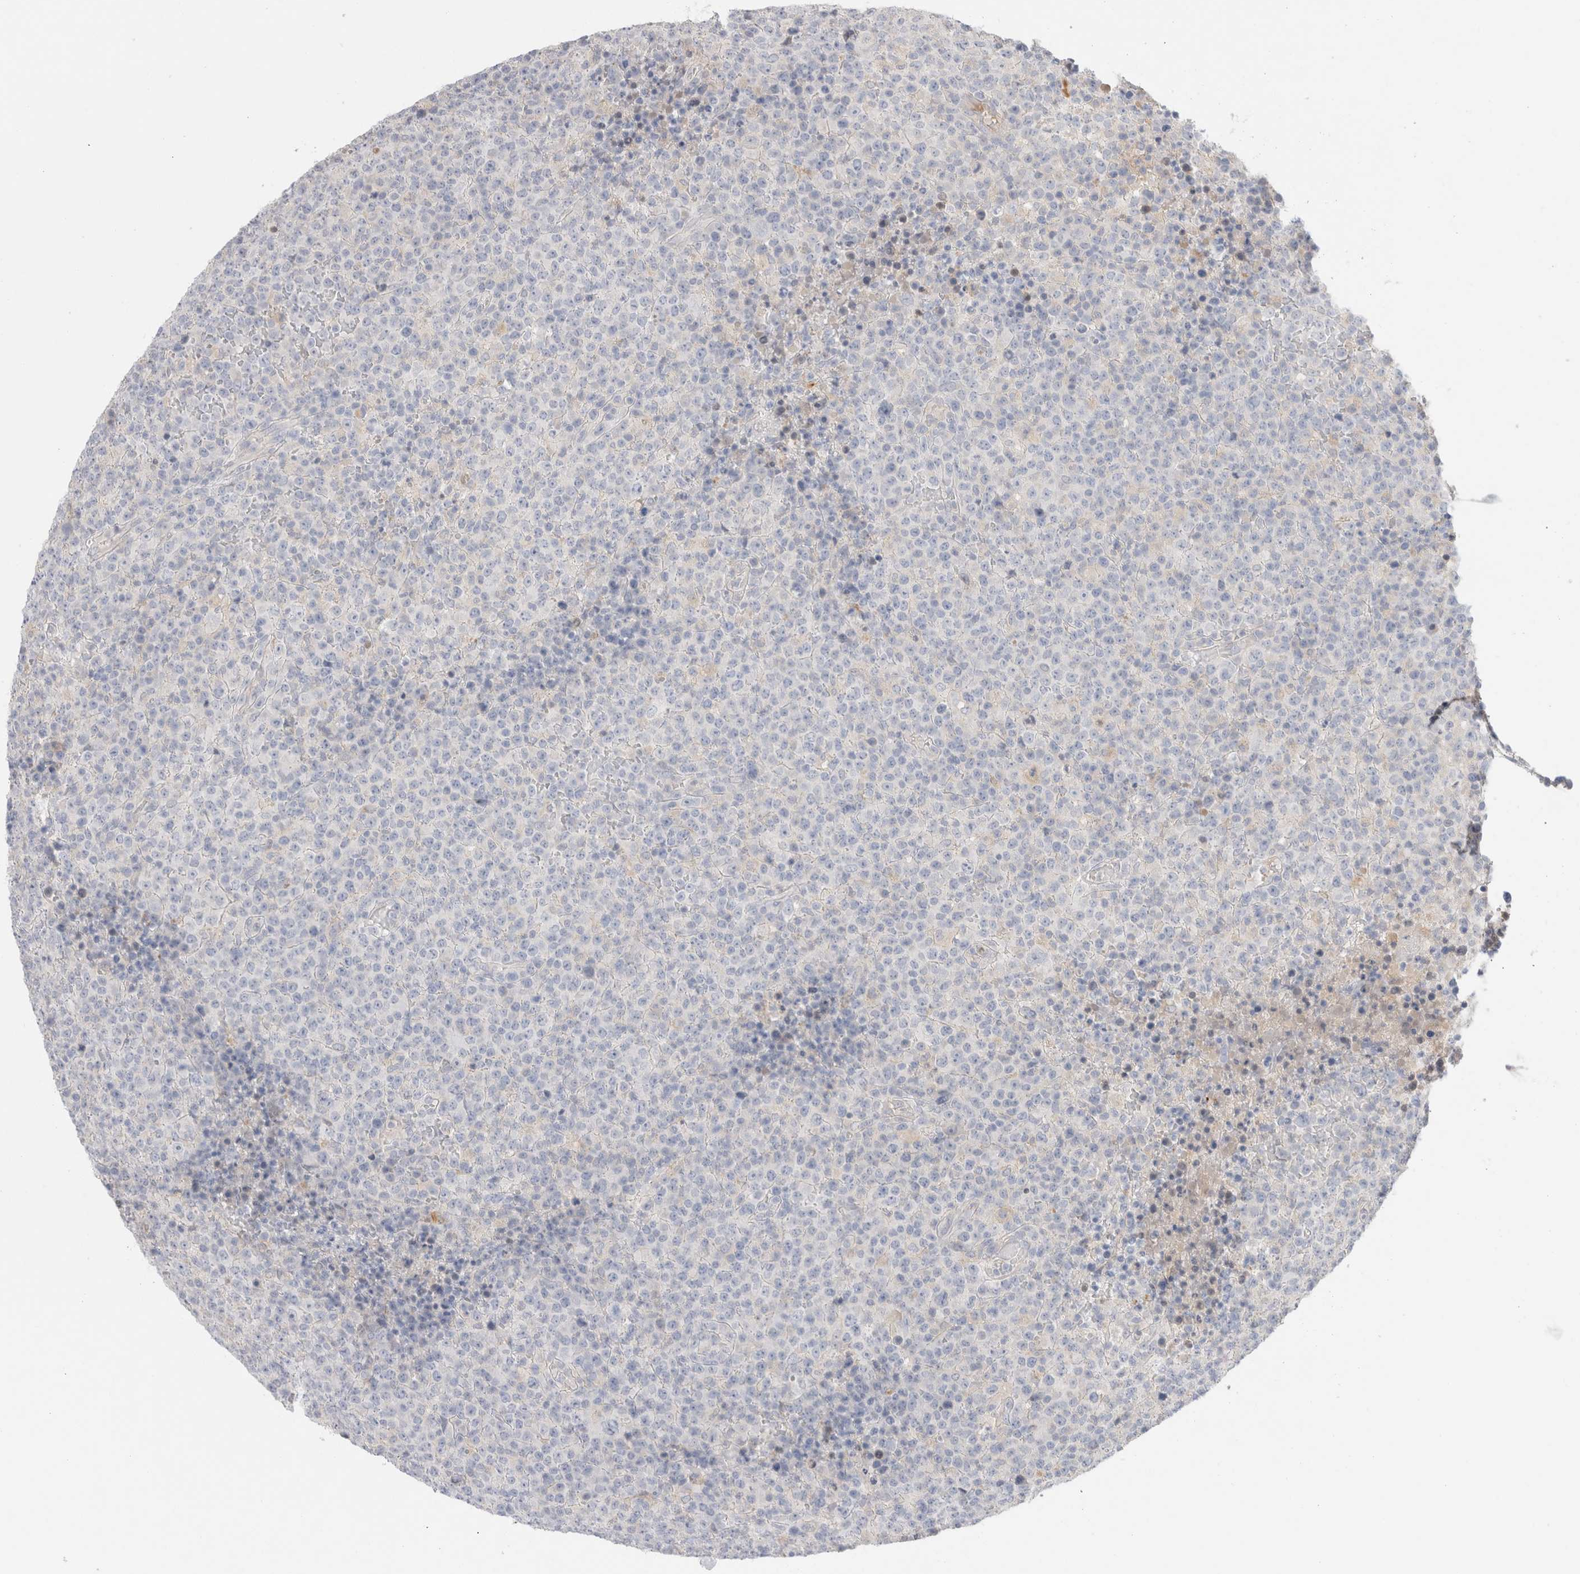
{"staining": {"intensity": "negative", "quantity": "none", "location": "none"}, "tissue": "lymphoma", "cell_type": "Tumor cells", "image_type": "cancer", "snomed": [{"axis": "morphology", "description": "Malignant lymphoma, non-Hodgkin's type, High grade"}, {"axis": "topography", "description": "Lymph node"}], "caption": "Immunohistochemistry photomicrograph of malignant lymphoma, non-Hodgkin's type (high-grade) stained for a protein (brown), which shows no staining in tumor cells. (DAB (3,3'-diaminobenzidine) immunohistochemistry (IHC) visualized using brightfield microscopy, high magnification).", "gene": "HPGDS", "patient": {"sex": "male", "age": 13}}